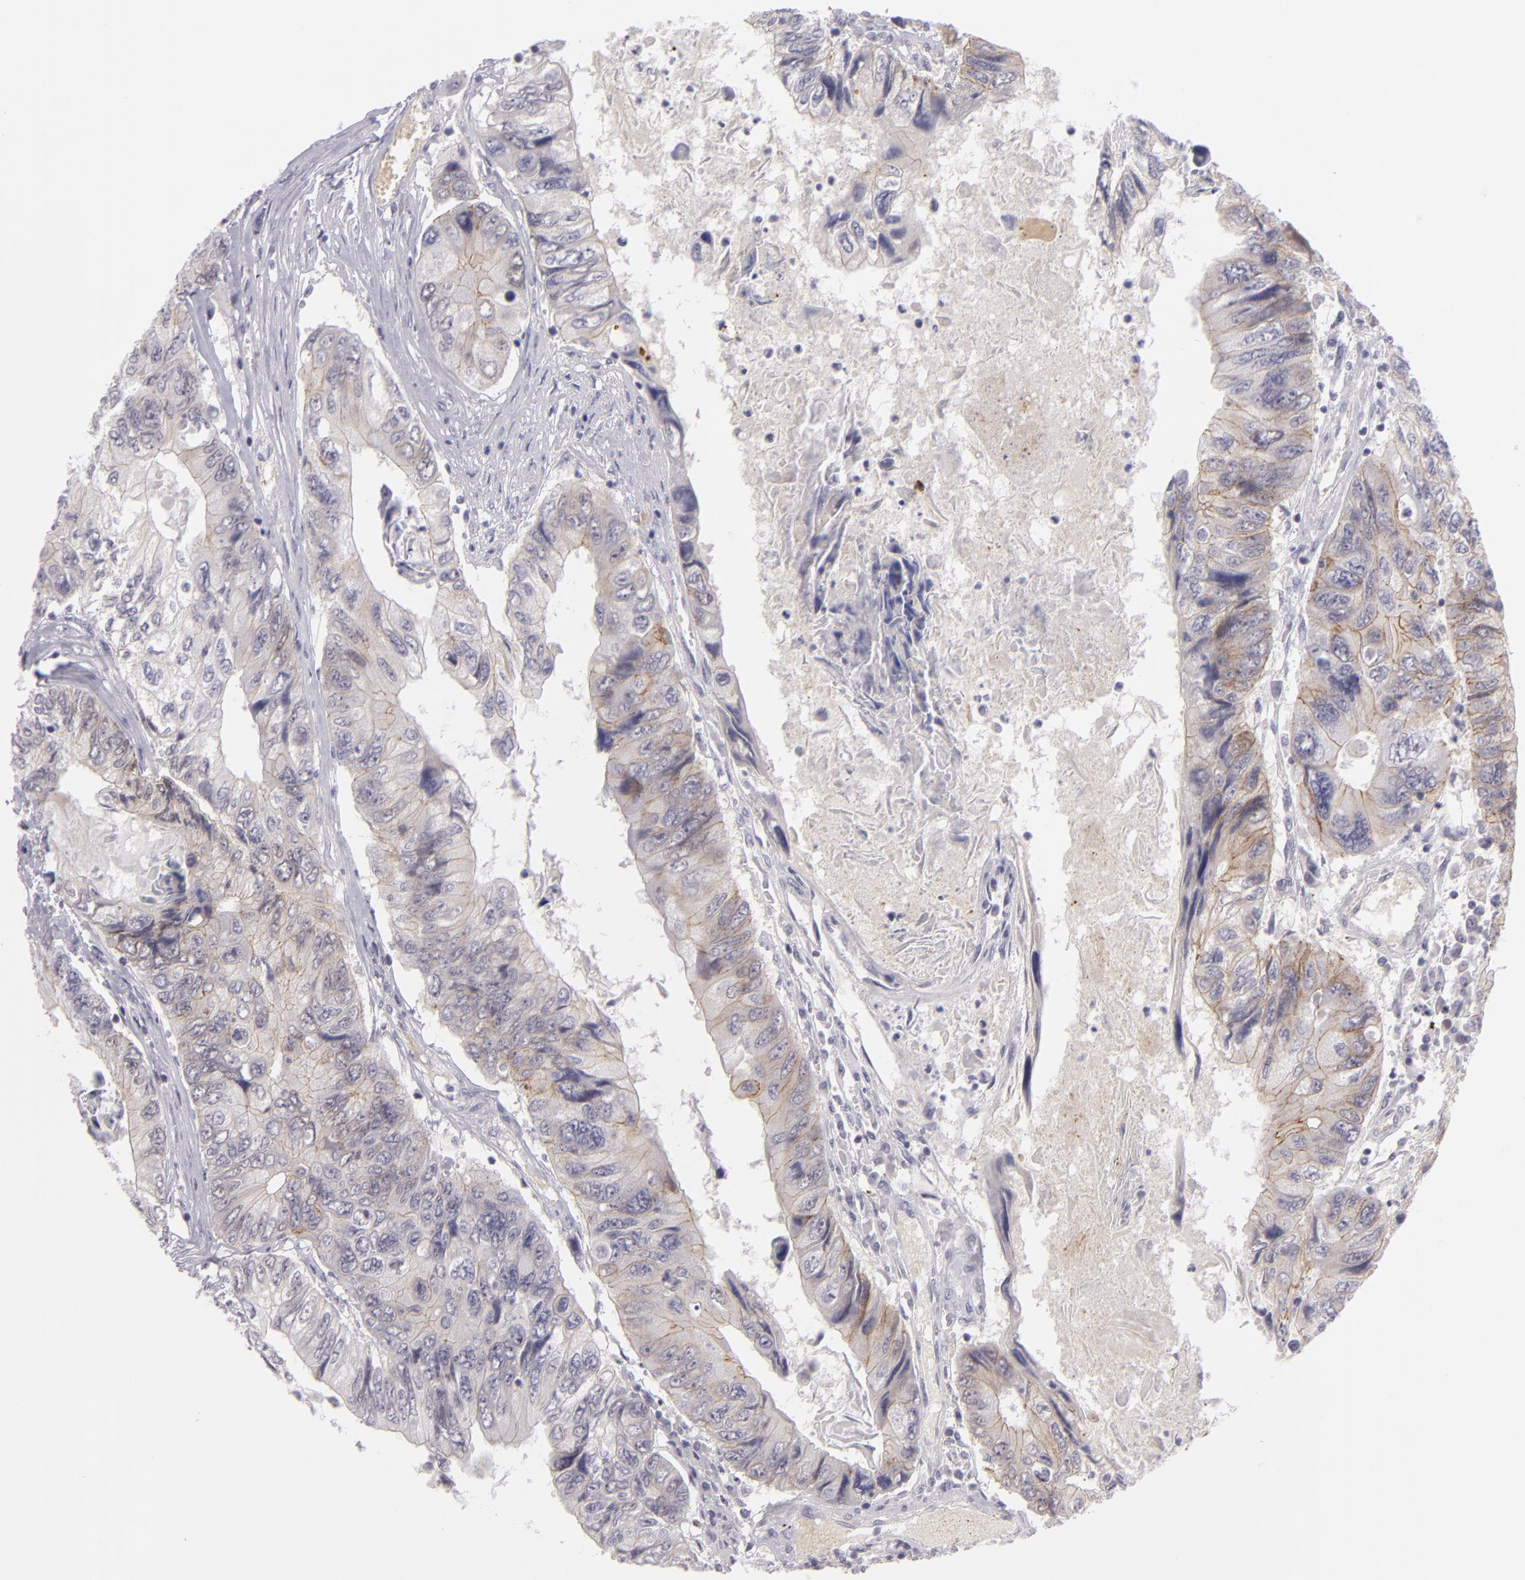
{"staining": {"intensity": "weak", "quantity": "25%-75%", "location": "cytoplasmic/membranous"}, "tissue": "colorectal cancer", "cell_type": "Tumor cells", "image_type": "cancer", "snomed": [{"axis": "morphology", "description": "Adenocarcinoma, NOS"}, {"axis": "topography", "description": "Rectum"}], "caption": "Weak cytoplasmic/membranous expression is seen in about 25%-75% of tumor cells in colorectal adenocarcinoma. The staining is performed using DAB (3,3'-diaminobenzidine) brown chromogen to label protein expression. The nuclei are counter-stained blue using hematoxylin.", "gene": "CTNNB1", "patient": {"sex": "female", "age": 82}}